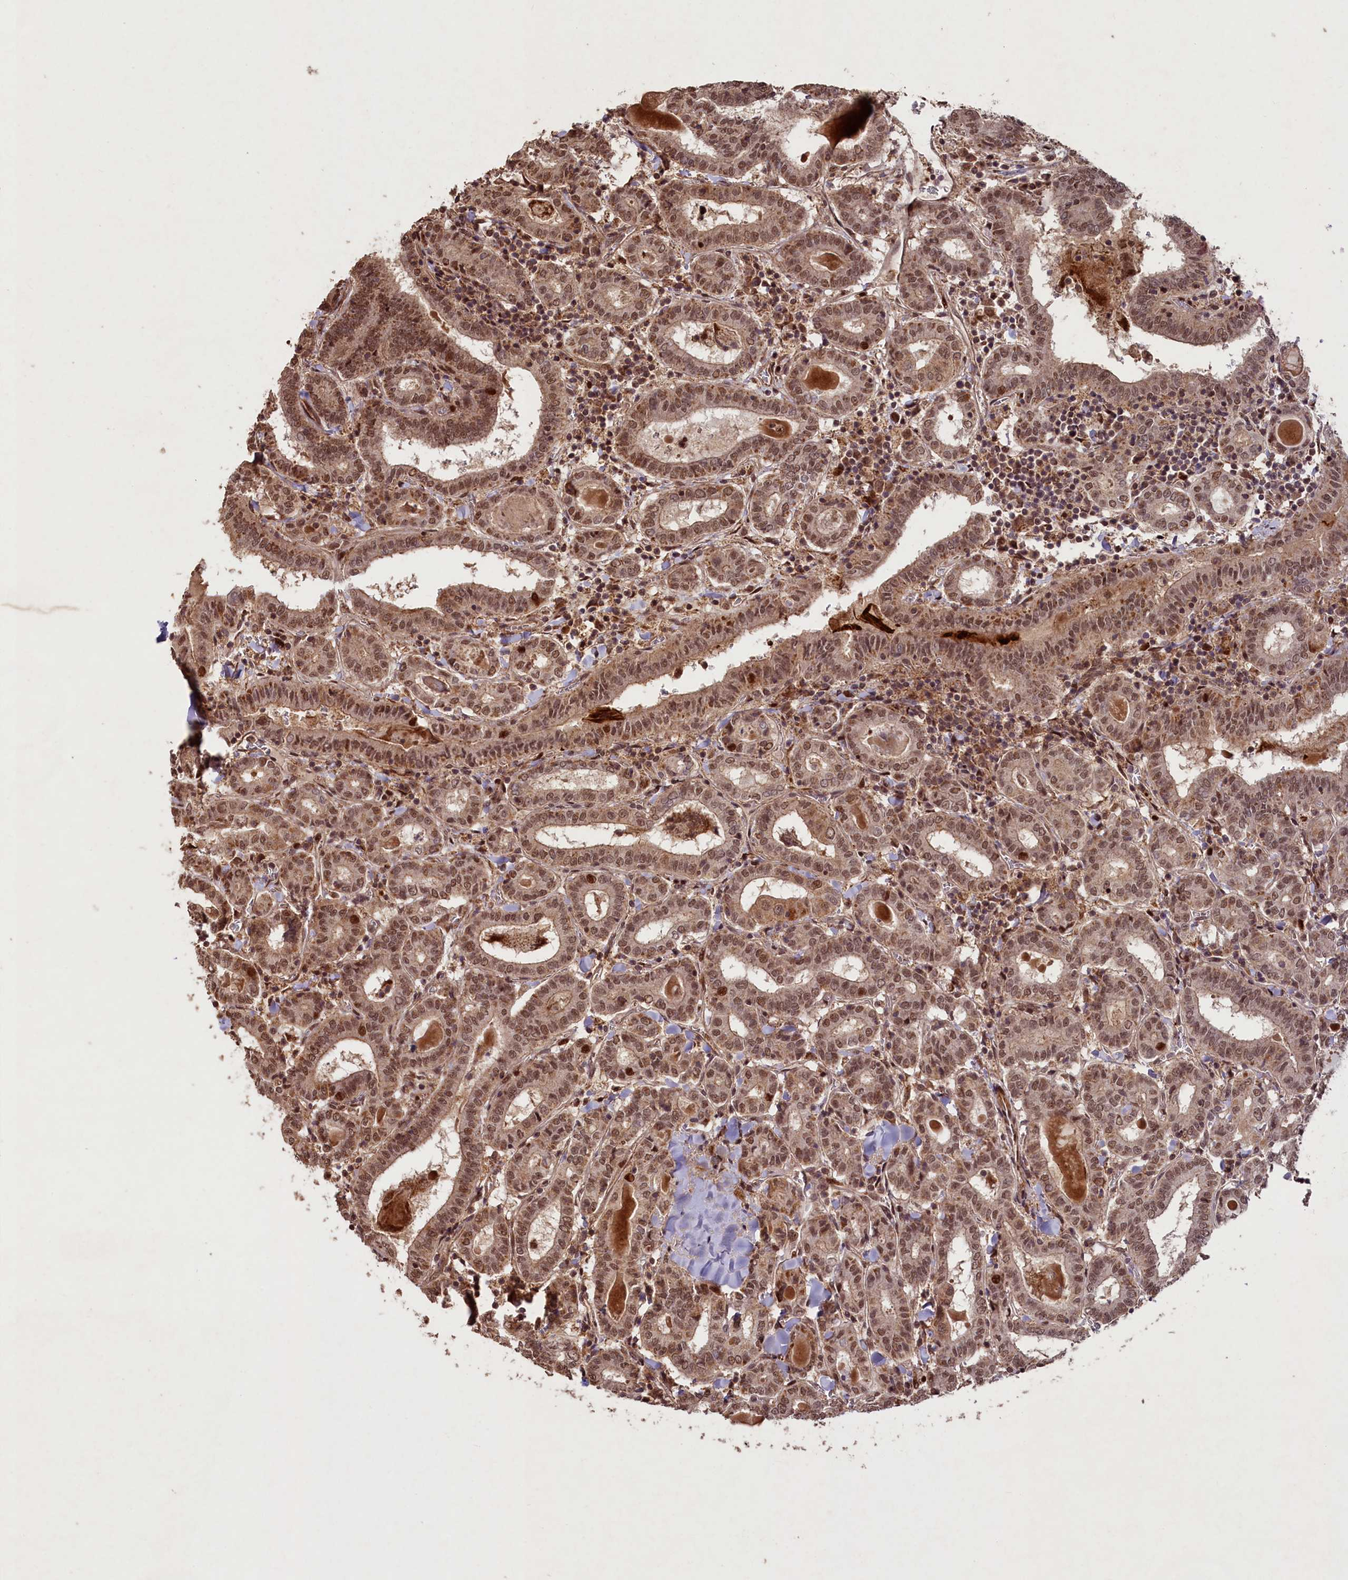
{"staining": {"intensity": "moderate", "quantity": ">75%", "location": "nuclear"}, "tissue": "thyroid cancer", "cell_type": "Tumor cells", "image_type": "cancer", "snomed": [{"axis": "morphology", "description": "Papillary adenocarcinoma, NOS"}, {"axis": "topography", "description": "Thyroid gland"}], "caption": "Approximately >75% of tumor cells in human papillary adenocarcinoma (thyroid) show moderate nuclear protein staining as visualized by brown immunohistochemical staining.", "gene": "SHPRH", "patient": {"sex": "female", "age": 72}}